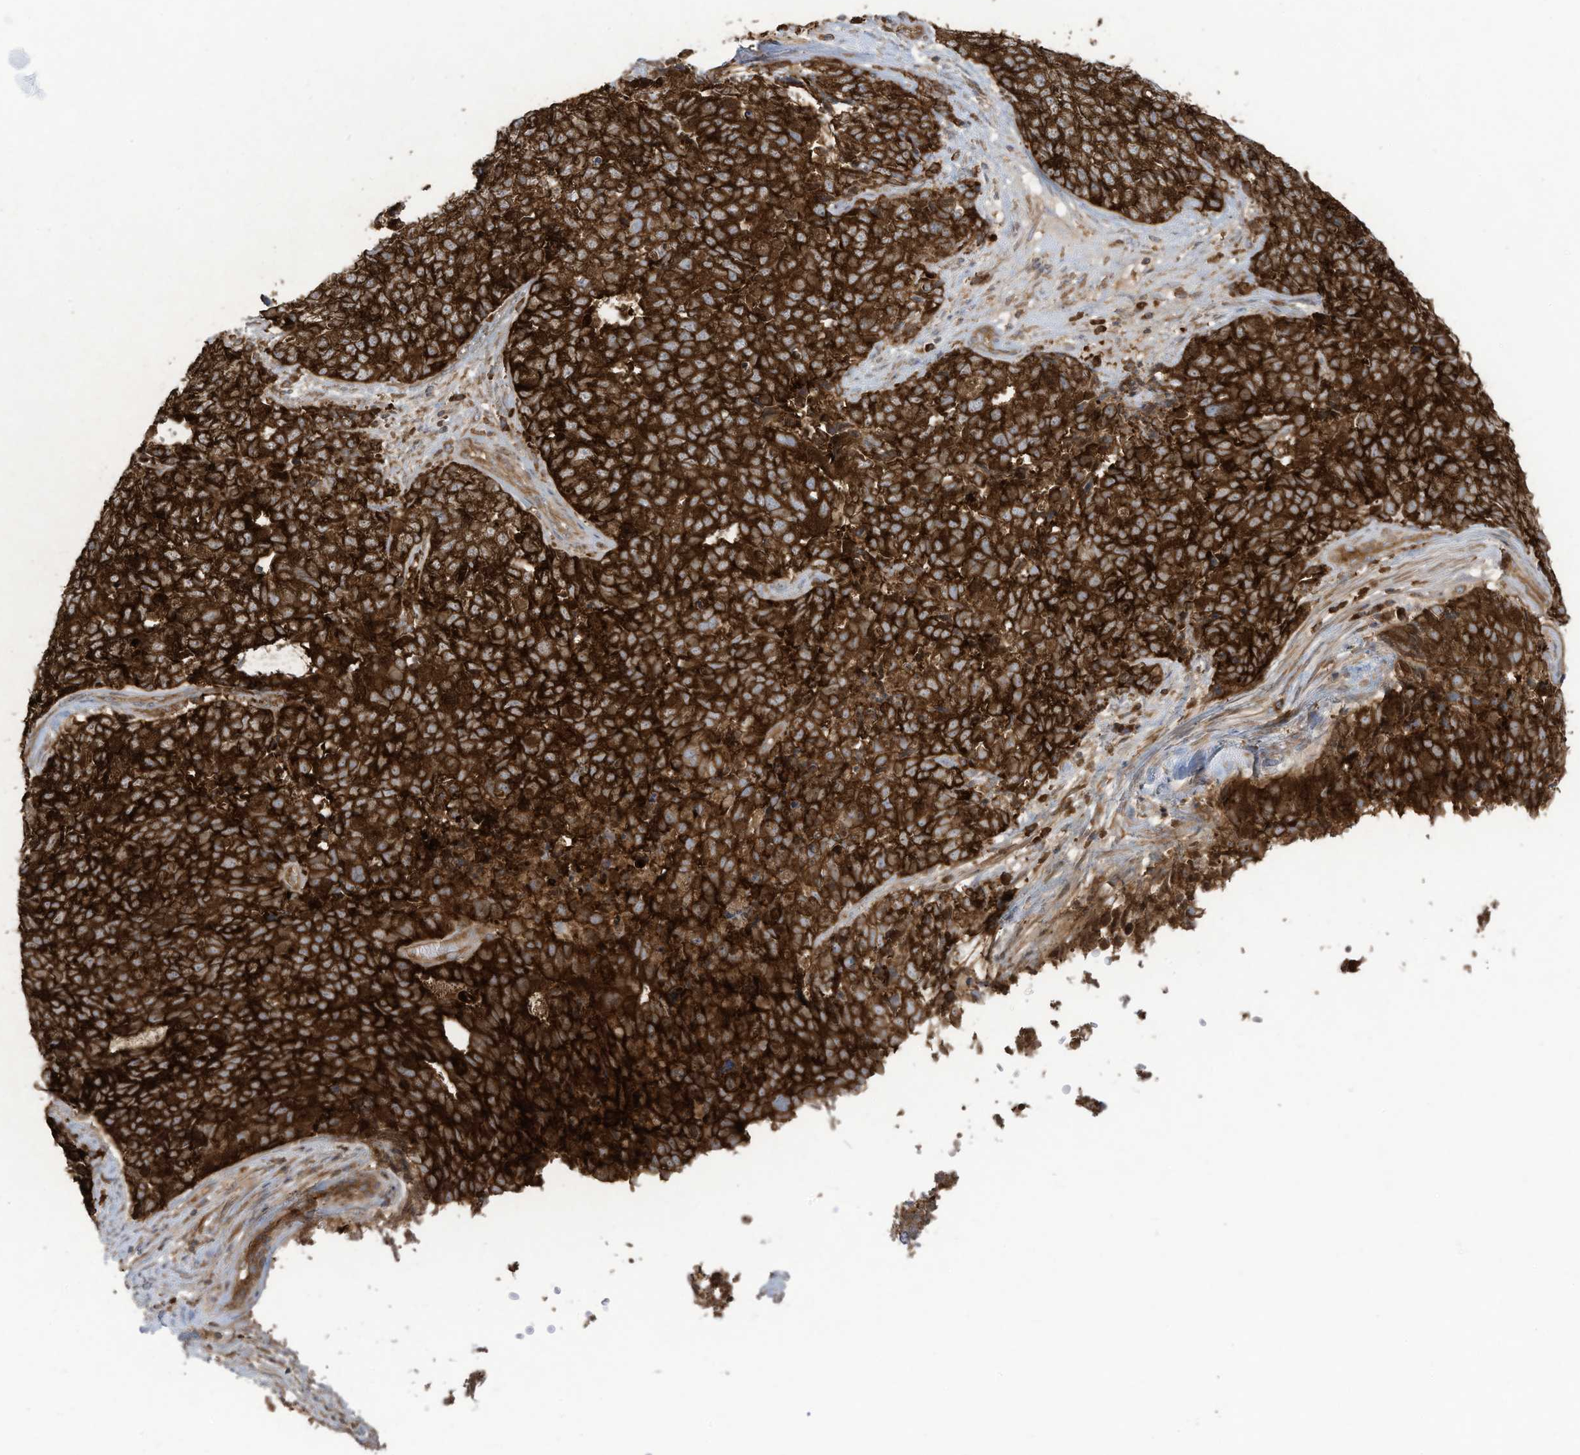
{"staining": {"intensity": "strong", "quantity": ">75%", "location": "cytoplasmic/membranous"}, "tissue": "cervical cancer", "cell_type": "Tumor cells", "image_type": "cancer", "snomed": [{"axis": "morphology", "description": "Squamous cell carcinoma, NOS"}, {"axis": "topography", "description": "Cervix"}], "caption": "About >75% of tumor cells in human cervical cancer show strong cytoplasmic/membranous protein expression as visualized by brown immunohistochemical staining.", "gene": "OLA1", "patient": {"sex": "female", "age": 63}}